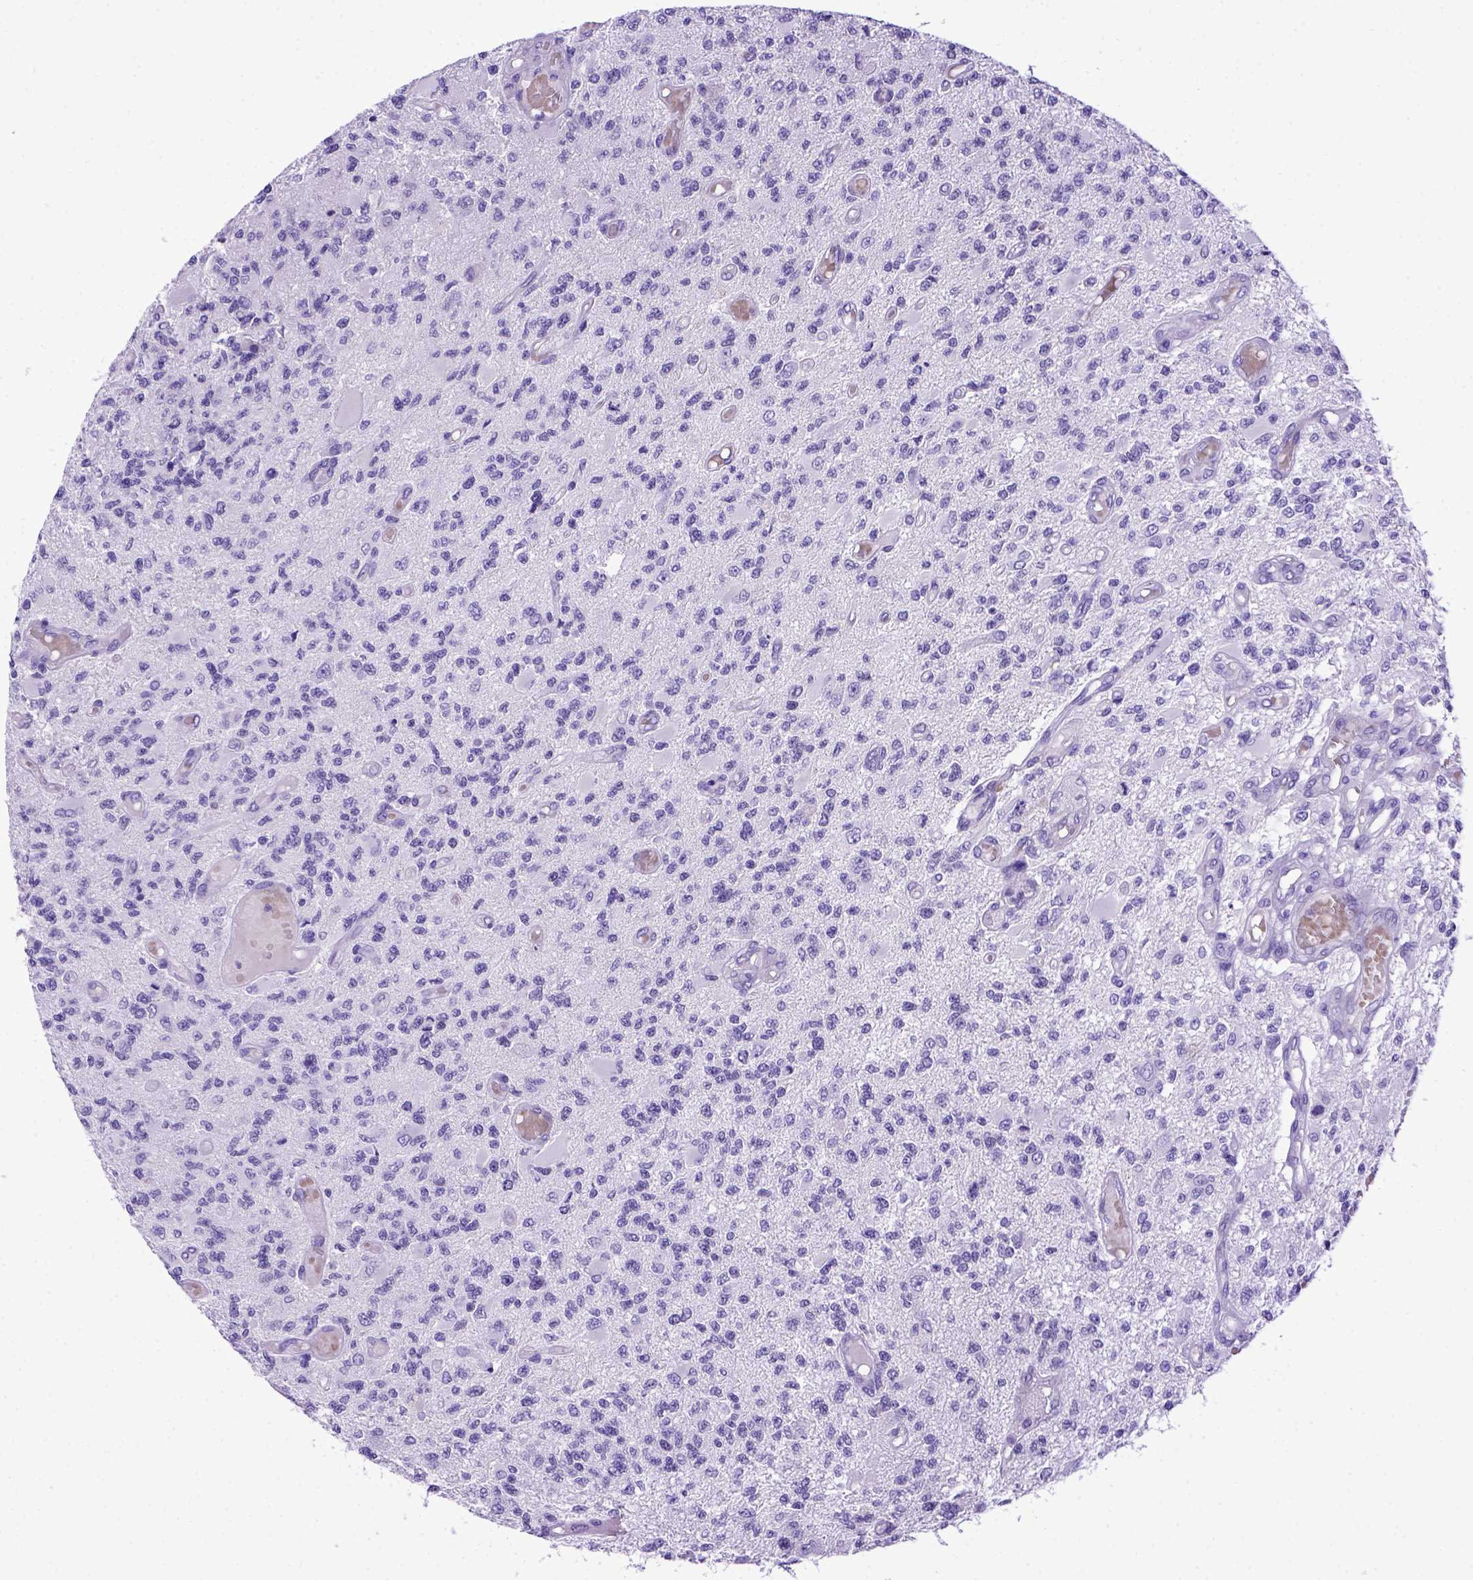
{"staining": {"intensity": "negative", "quantity": "none", "location": "none"}, "tissue": "glioma", "cell_type": "Tumor cells", "image_type": "cancer", "snomed": [{"axis": "morphology", "description": "Glioma, malignant, High grade"}, {"axis": "topography", "description": "Brain"}], "caption": "IHC image of neoplastic tissue: human glioma stained with DAB (3,3'-diaminobenzidine) reveals no significant protein positivity in tumor cells. (Brightfield microscopy of DAB (3,3'-diaminobenzidine) immunohistochemistry at high magnification).", "gene": "MEOX2", "patient": {"sex": "female", "age": 63}}